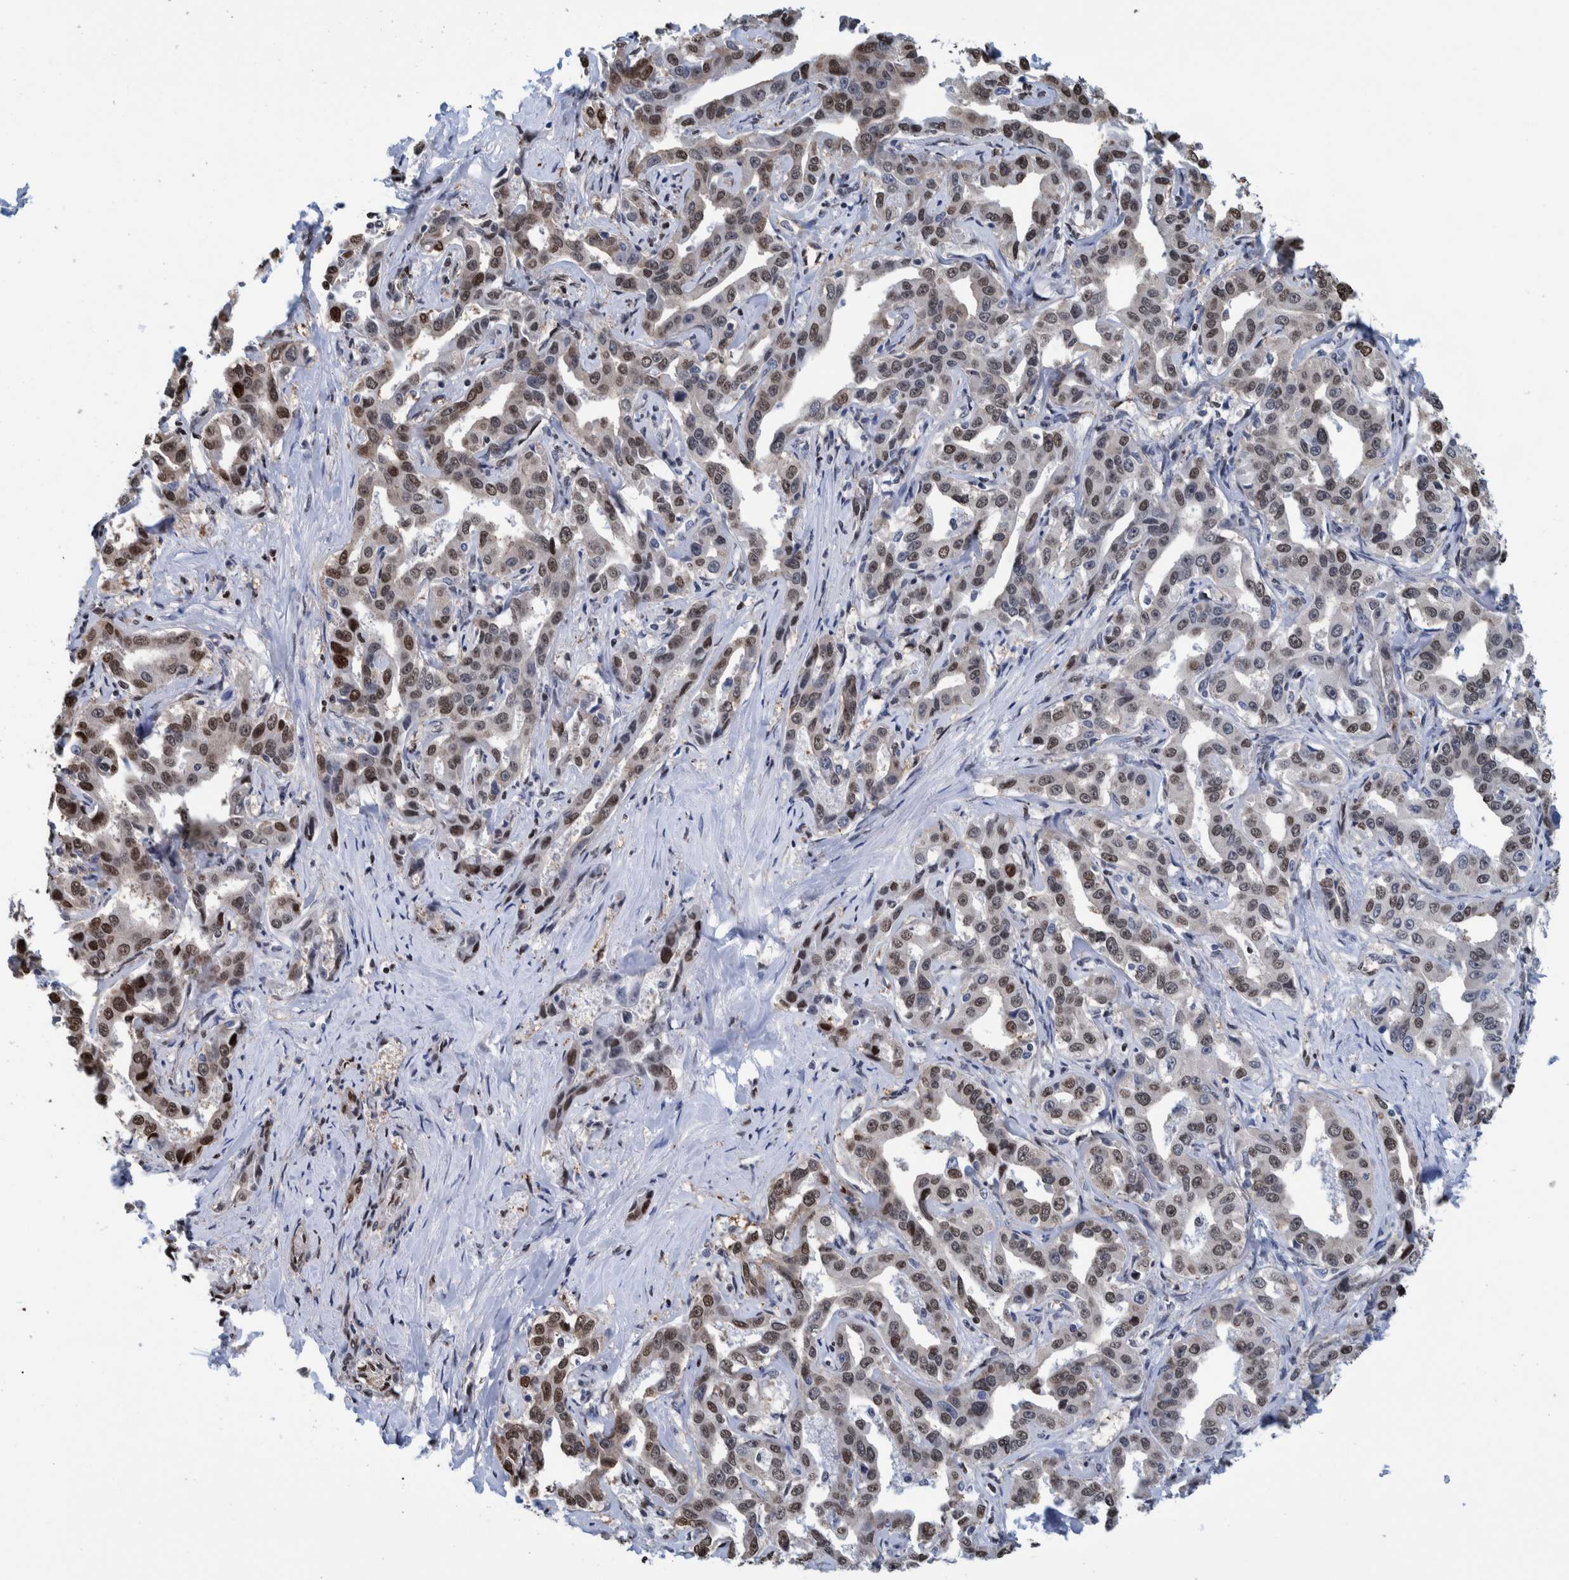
{"staining": {"intensity": "strong", "quantity": "25%-75%", "location": "nuclear"}, "tissue": "liver cancer", "cell_type": "Tumor cells", "image_type": "cancer", "snomed": [{"axis": "morphology", "description": "Cholangiocarcinoma"}, {"axis": "topography", "description": "Liver"}], "caption": "DAB (3,3'-diaminobenzidine) immunohistochemical staining of liver cancer (cholangiocarcinoma) shows strong nuclear protein staining in approximately 25%-75% of tumor cells.", "gene": "HEATR9", "patient": {"sex": "male", "age": 59}}